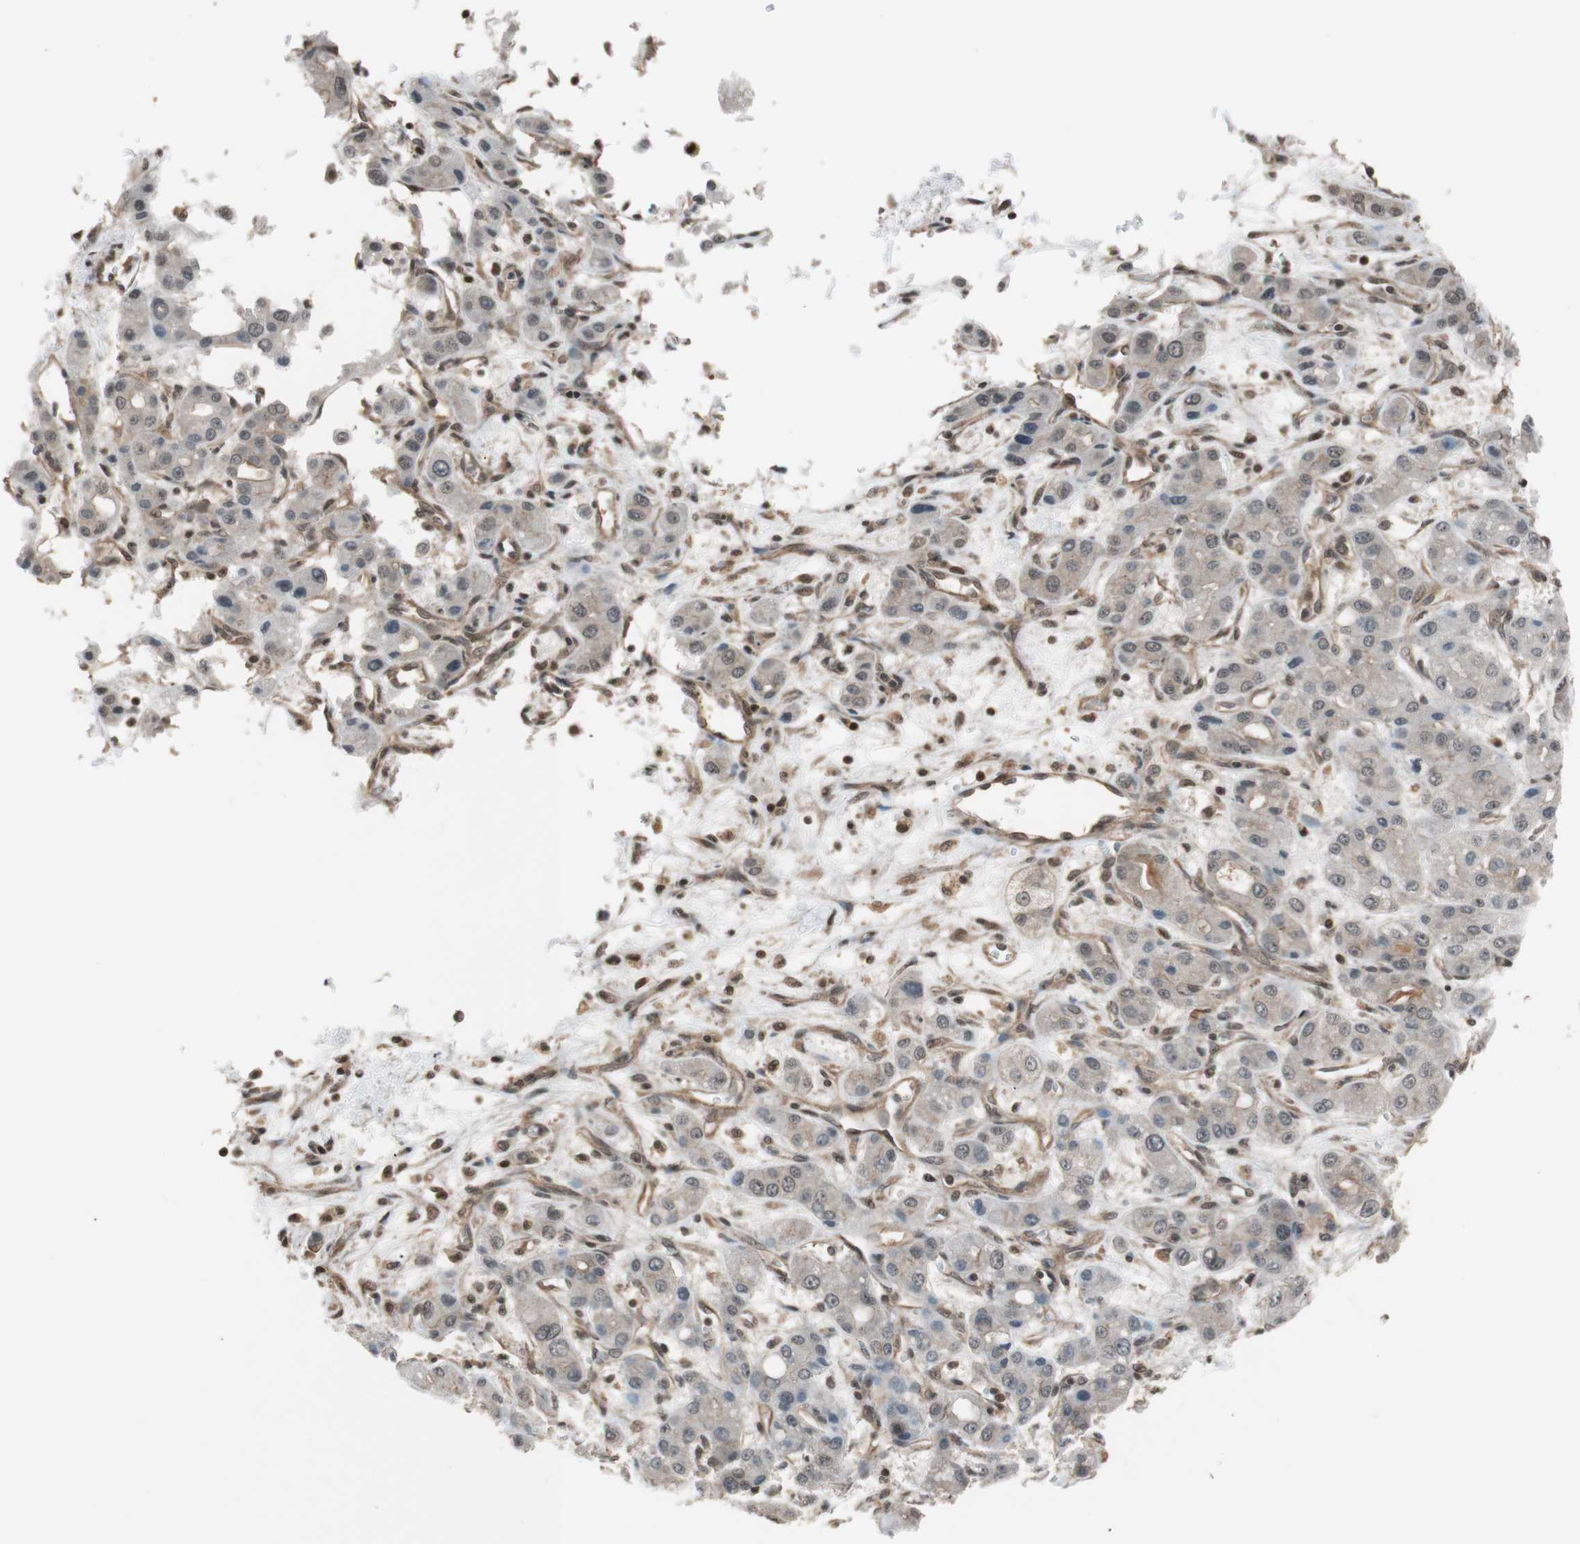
{"staining": {"intensity": "weak", "quantity": "<25%", "location": "cytoplasmic/membranous"}, "tissue": "liver cancer", "cell_type": "Tumor cells", "image_type": "cancer", "snomed": [{"axis": "morphology", "description": "Carcinoma, Hepatocellular, NOS"}, {"axis": "topography", "description": "Liver"}], "caption": "A high-resolution histopathology image shows immunohistochemistry (IHC) staining of liver cancer (hepatocellular carcinoma), which shows no significant staining in tumor cells. (DAB immunohistochemistry (IHC), high magnification).", "gene": "DRAP1", "patient": {"sex": "male", "age": 55}}